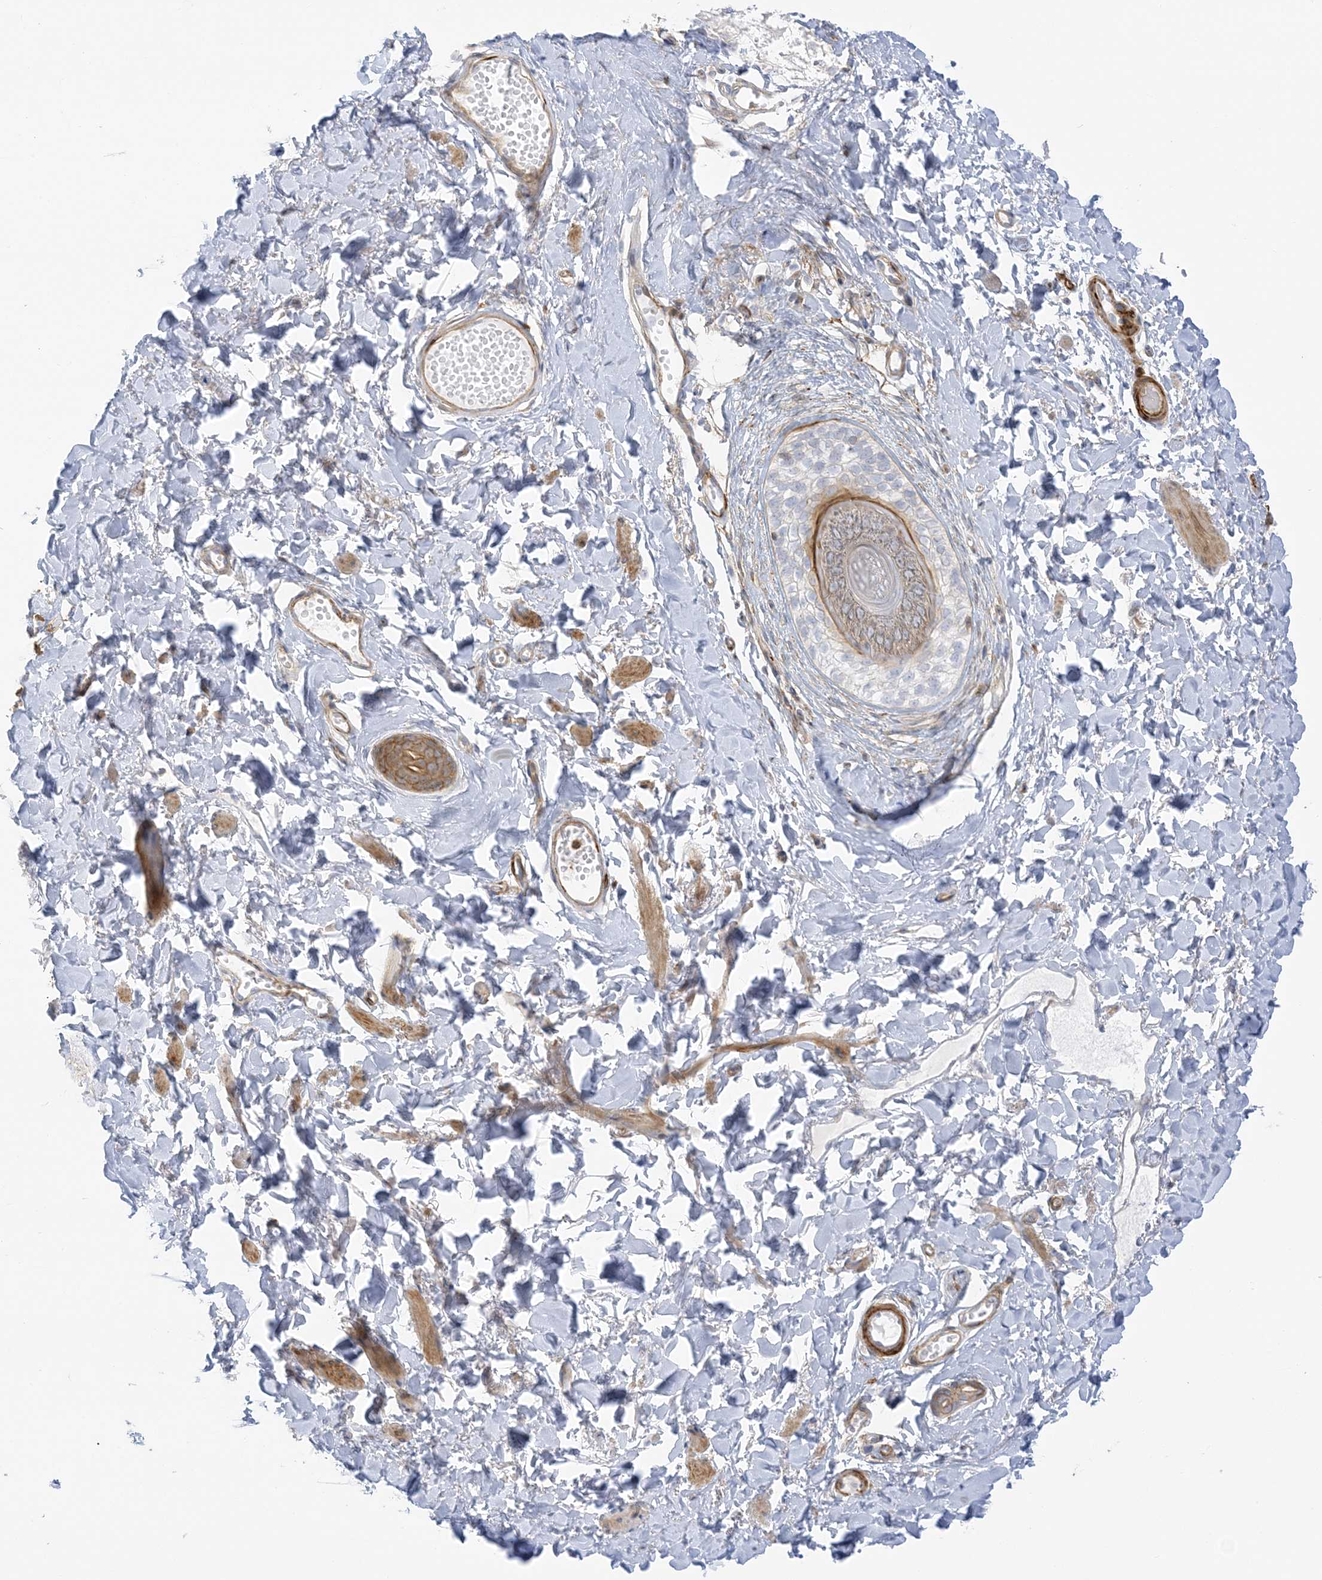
{"staining": {"intensity": "moderate", "quantity": "<25%", "location": "cytoplasmic/membranous"}, "tissue": "skin", "cell_type": "Epidermal cells", "image_type": "normal", "snomed": [{"axis": "morphology", "description": "Normal tissue, NOS"}, {"axis": "morphology", "description": "Inflammation, NOS"}, {"axis": "topography", "description": "Vulva"}], "caption": "A histopathology image of human skin stained for a protein demonstrates moderate cytoplasmic/membranous brown staining in epidermal cells.", "gene": "ICMT", "patient": {"sex": "female", "age": 84}}